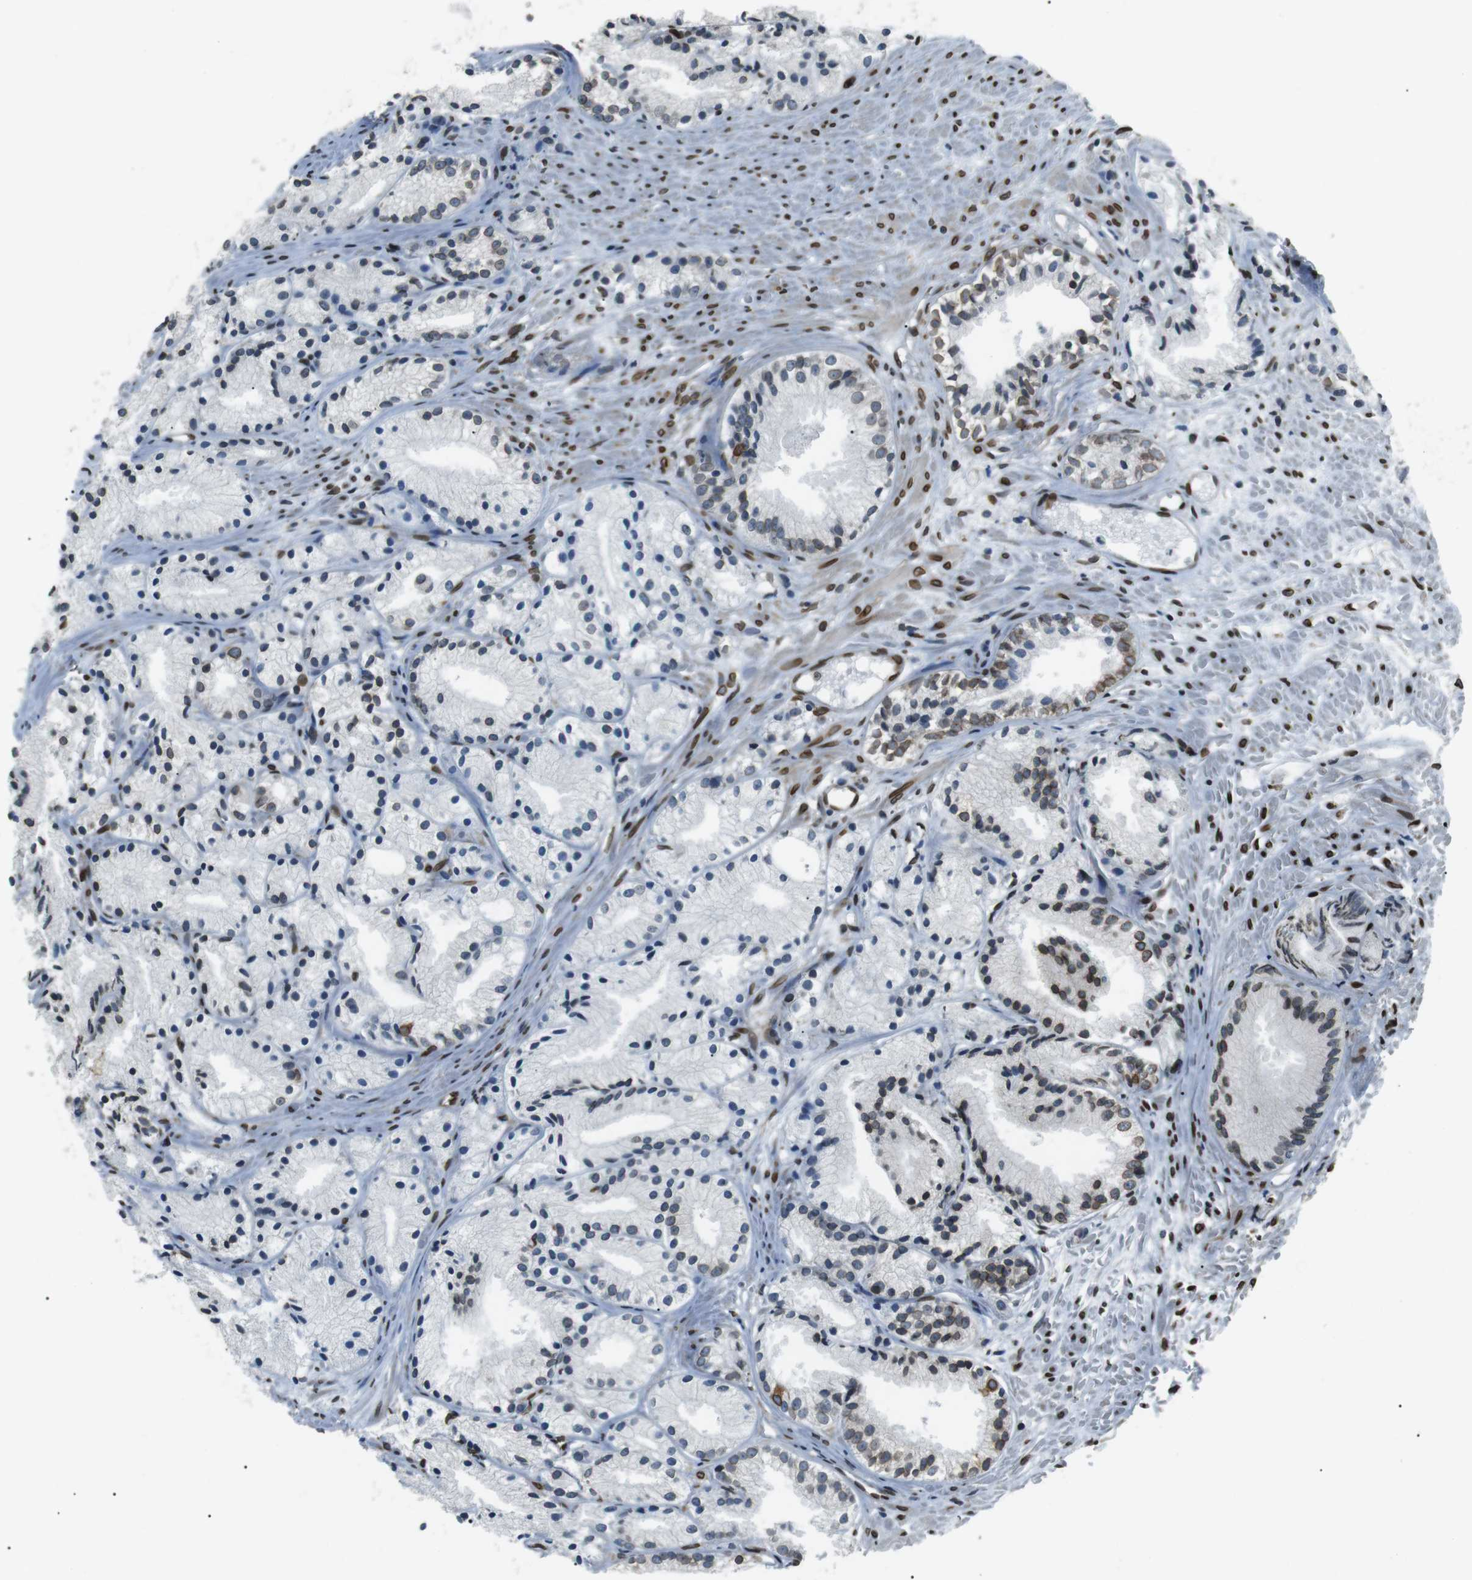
{"staining": {"intensity": "moderate", "quantity": "25%-75%", "location": "cytoplasmic/membranous,nuclear"}, "tissue": "prostate cancer", "cell_type": "Tumor cells", "image_type": "cancer", "snomed": [{"axis": "morphology", "description": "Adenocarcinoma, Low grade"}, {"axis": "topography", "description": "Prostate"}], "caption": "Prostate cancer tissue reveals moderate cytoplasmic/membranous and nuclear staining in about 25%-75% of tumor cells, visualized by immunohistochemistry. The protein is shown in brown color, while the nuclei are stained blue.", "gene": "TMX4", "patient": {"sex": "male", "age": 72}}